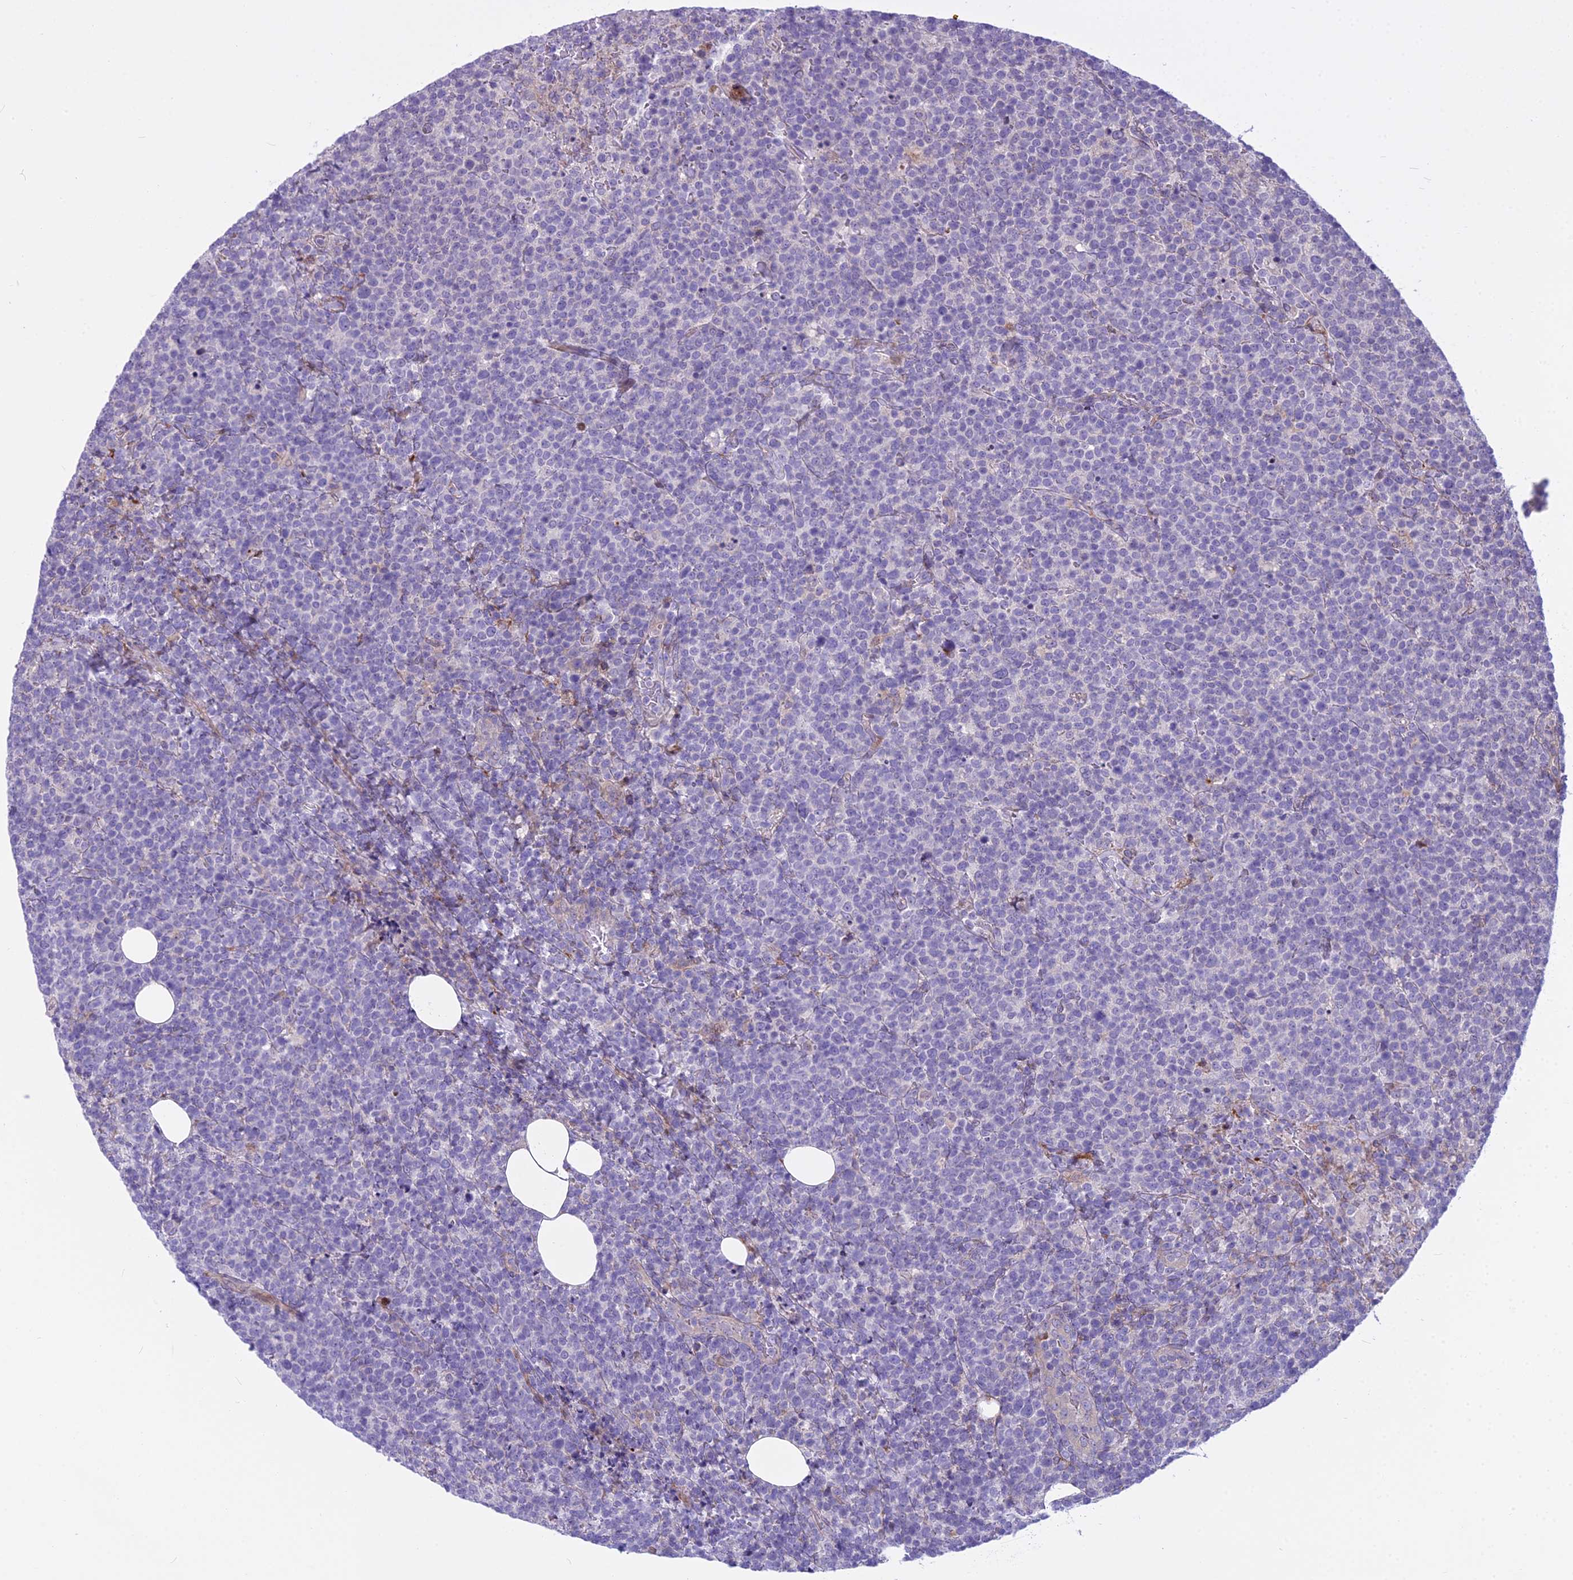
{"staining": {"intensity": "negative", "quantity": "none", "location": "none"}, "tissue": "lymphoma", "cell_type": "Tumor cells", "image_type": "cancer", "snomed": [{"axis": "morphology", "description": "Malignant lymphoma, non-Hodgkin's type, High grade"}, {"axis": "topography", "description": "Lymph node"}], "caption": "This is a micrograph of IHC staining of lymphoma, which shows no staining in tumor cells.", "gene": "PCDHB14", "patient": {"sex": "male", "age": 61}}